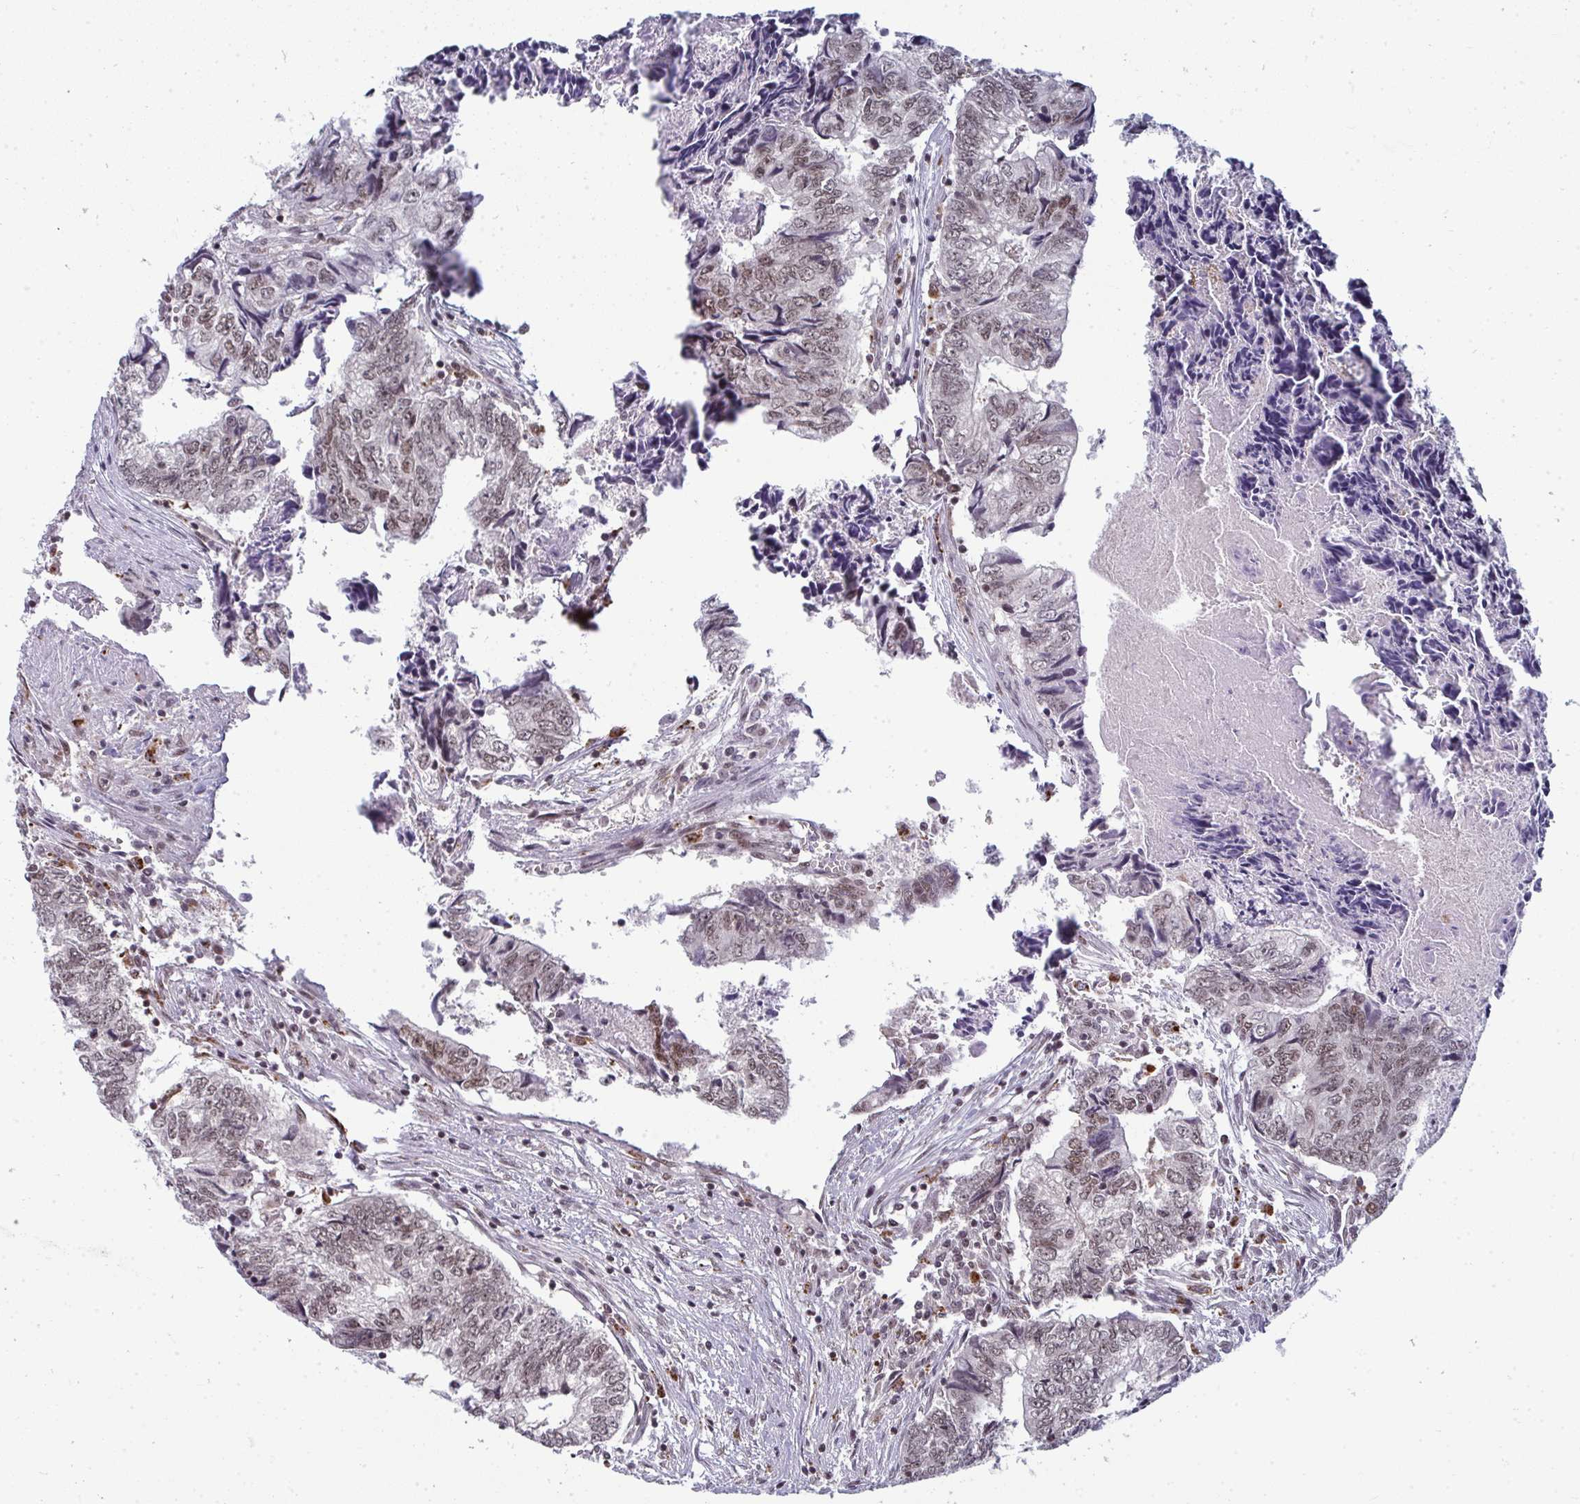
{"staining": {"intensity": "weak", "quantity": "25%-75%", "location": "nuclear"}, "tissue": "colorectal cancer", "cell_type": "Tumor cells", "image_type": "cancer", "snomed": [{"axis": "morphology", "description": "Adenocarcinoma, NOS"}, {"axis": "topography", "description": "Colon"}], "caption": "Immunohistochemistry (DAB) staining of colorectal cancer shows weak nuclear protein staining in approximately 25%-75% of tumor cells.", "gene": "ATF1", "patient": {"sex": "male", "age": 86}}